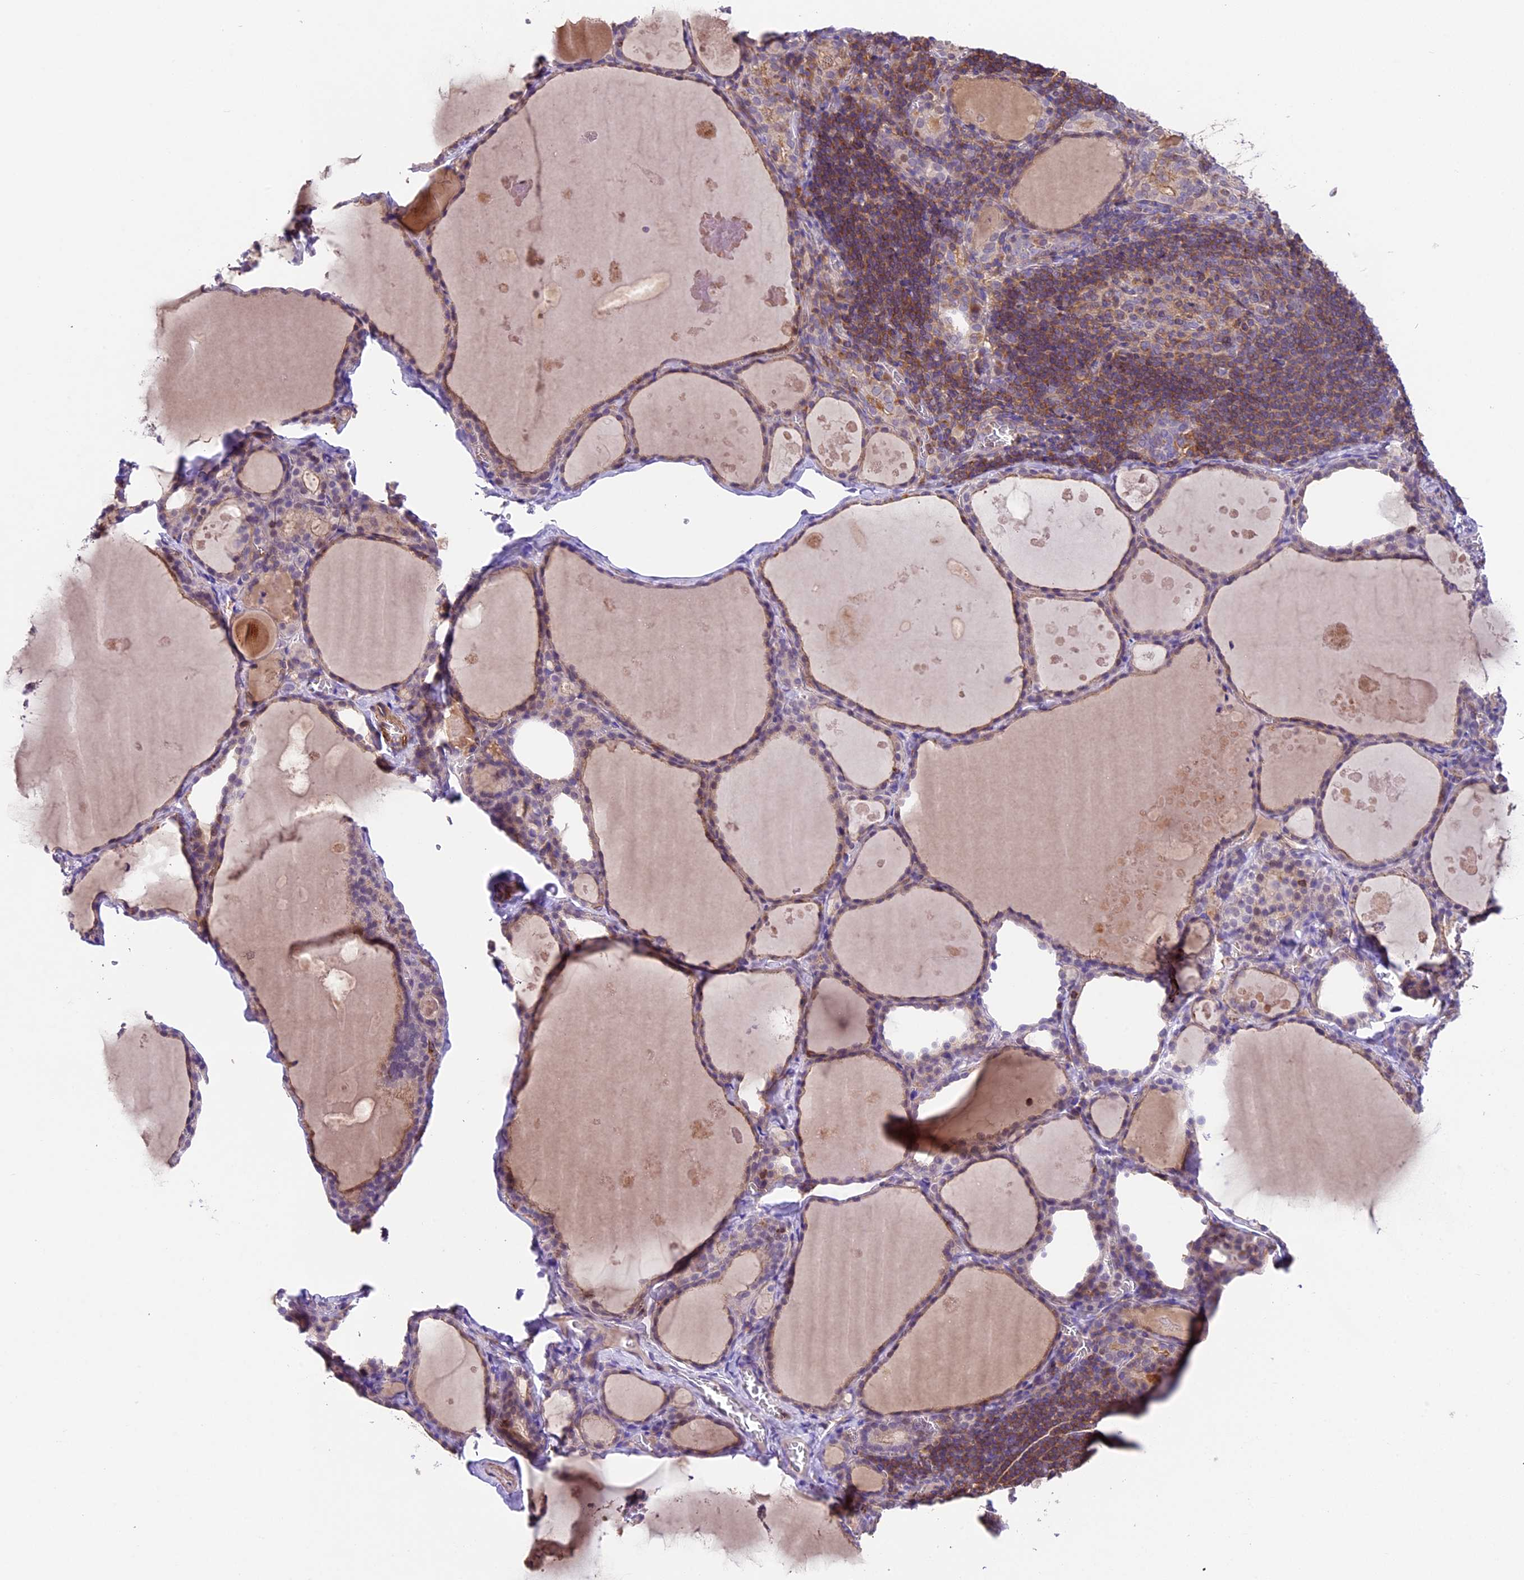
{"staining": {"intensity": "weak", "quantity": "25%-75%", "location": "cytoplasmic/membranous"}, "tissue": "thyroid gland", "cell_type": "Glandular cells", "image_type": "normal", "snomed": [{"axis": "morphology", "description": "Normal tissue, NOS"}, {"axis": "topography", "description": "Thyroid gland"}], "caption": "IHC of unremarkable thyroid gland shows low levels of weak cytoplasmic/membranous staining in approximately 25%-75% of glandular cells. Nuclei are stained in blue.", "gene": "TBC1D1", "patient": {"sex": "male", "age": 56}}